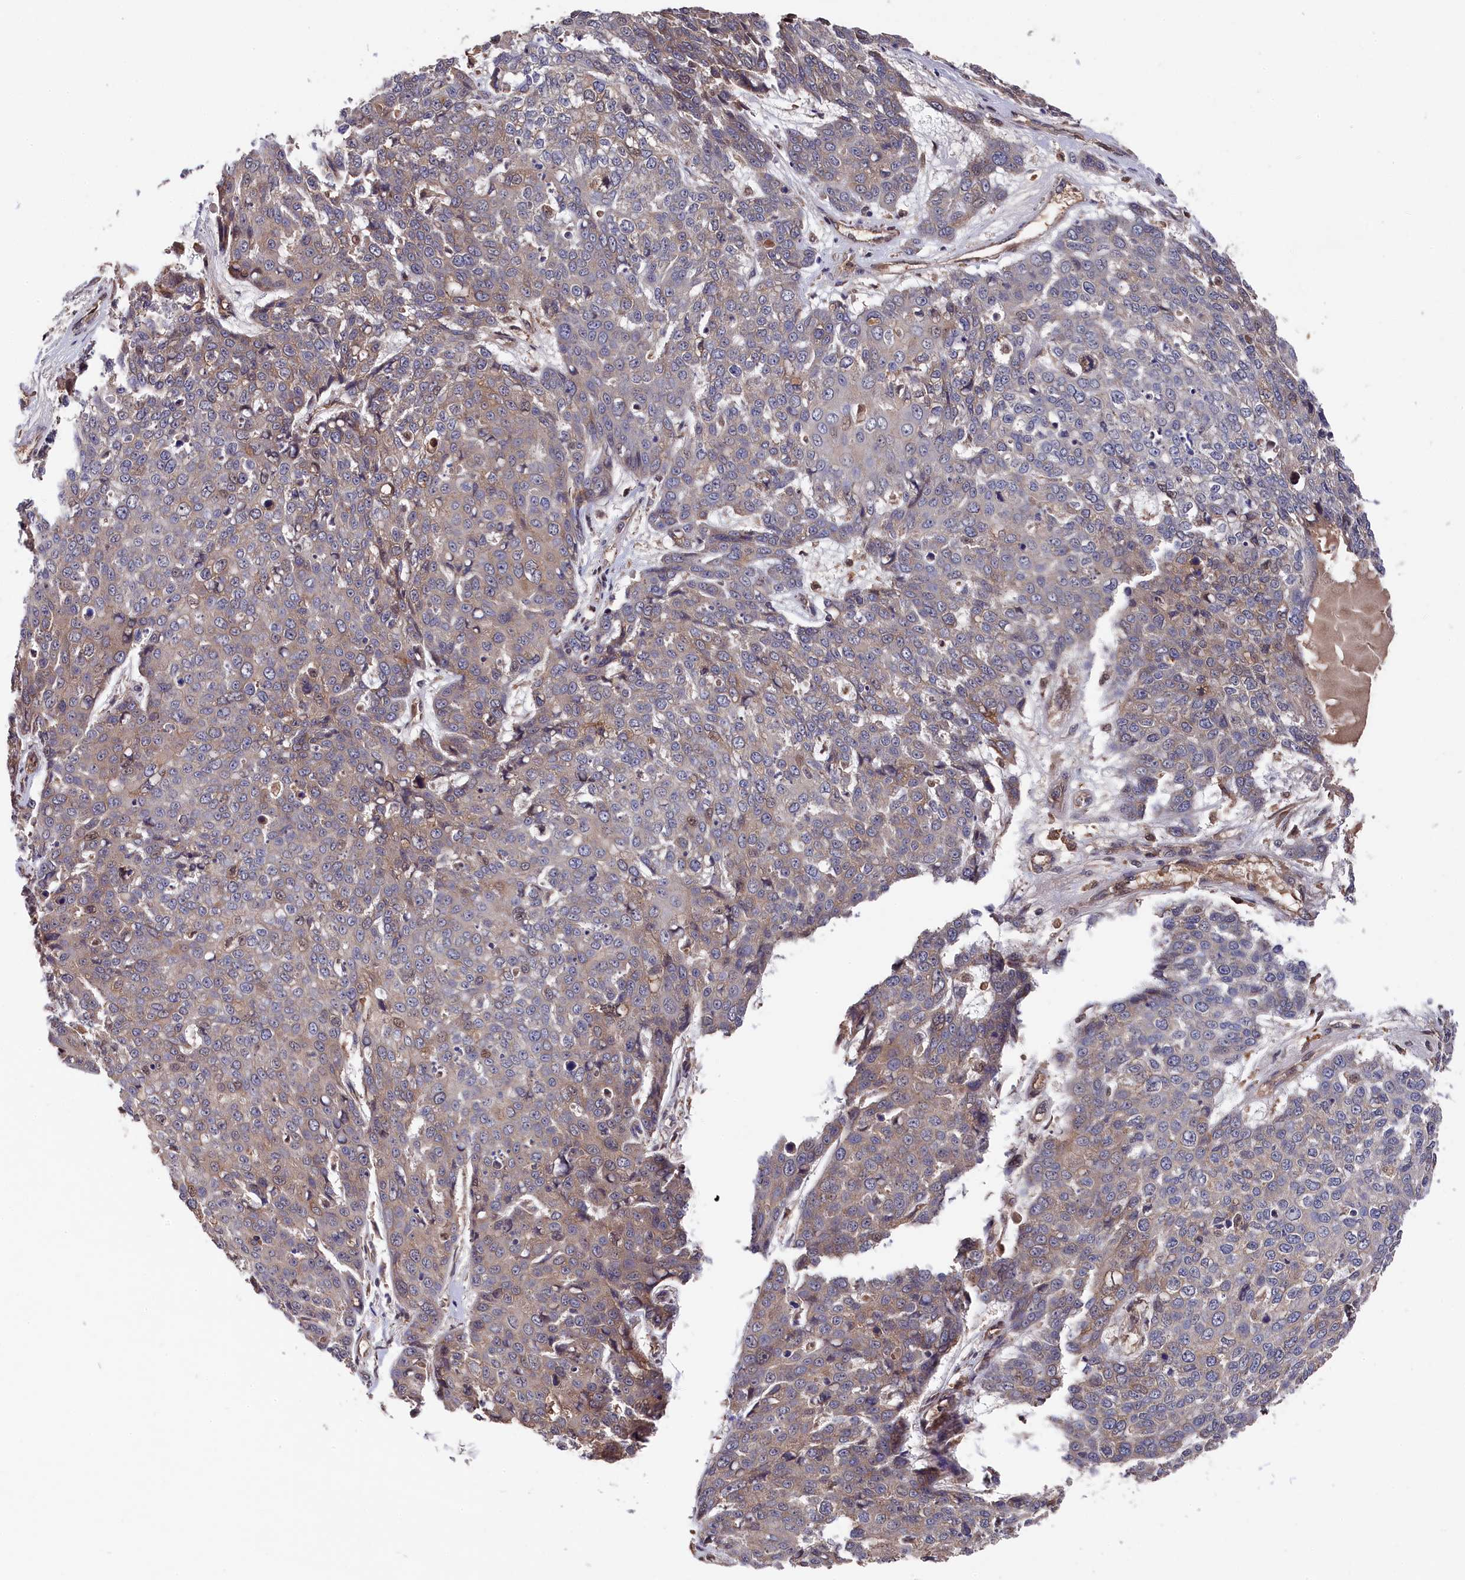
{"staining": {"intensity": "weak", "quantity": "25%-75%", "location": "cytoplasmic/membranous"}, "tissue": "skin cancer", "cell_type": "Tumor cells", "image_type": "cancer", "snomed": [{"axis": "morphology", "description": "Squamous cell carcinoma, NOS"}, {"axis": "topography", "description": "Skin"}], "caption": "The histopathology image demonstrates a brown stain indicating the presence of a protein in the cytoplasmic/membranous of tumor cells in skin cancer.", "gene": "SLC12A4", "patient": {"sex": "male", "age": 71}}